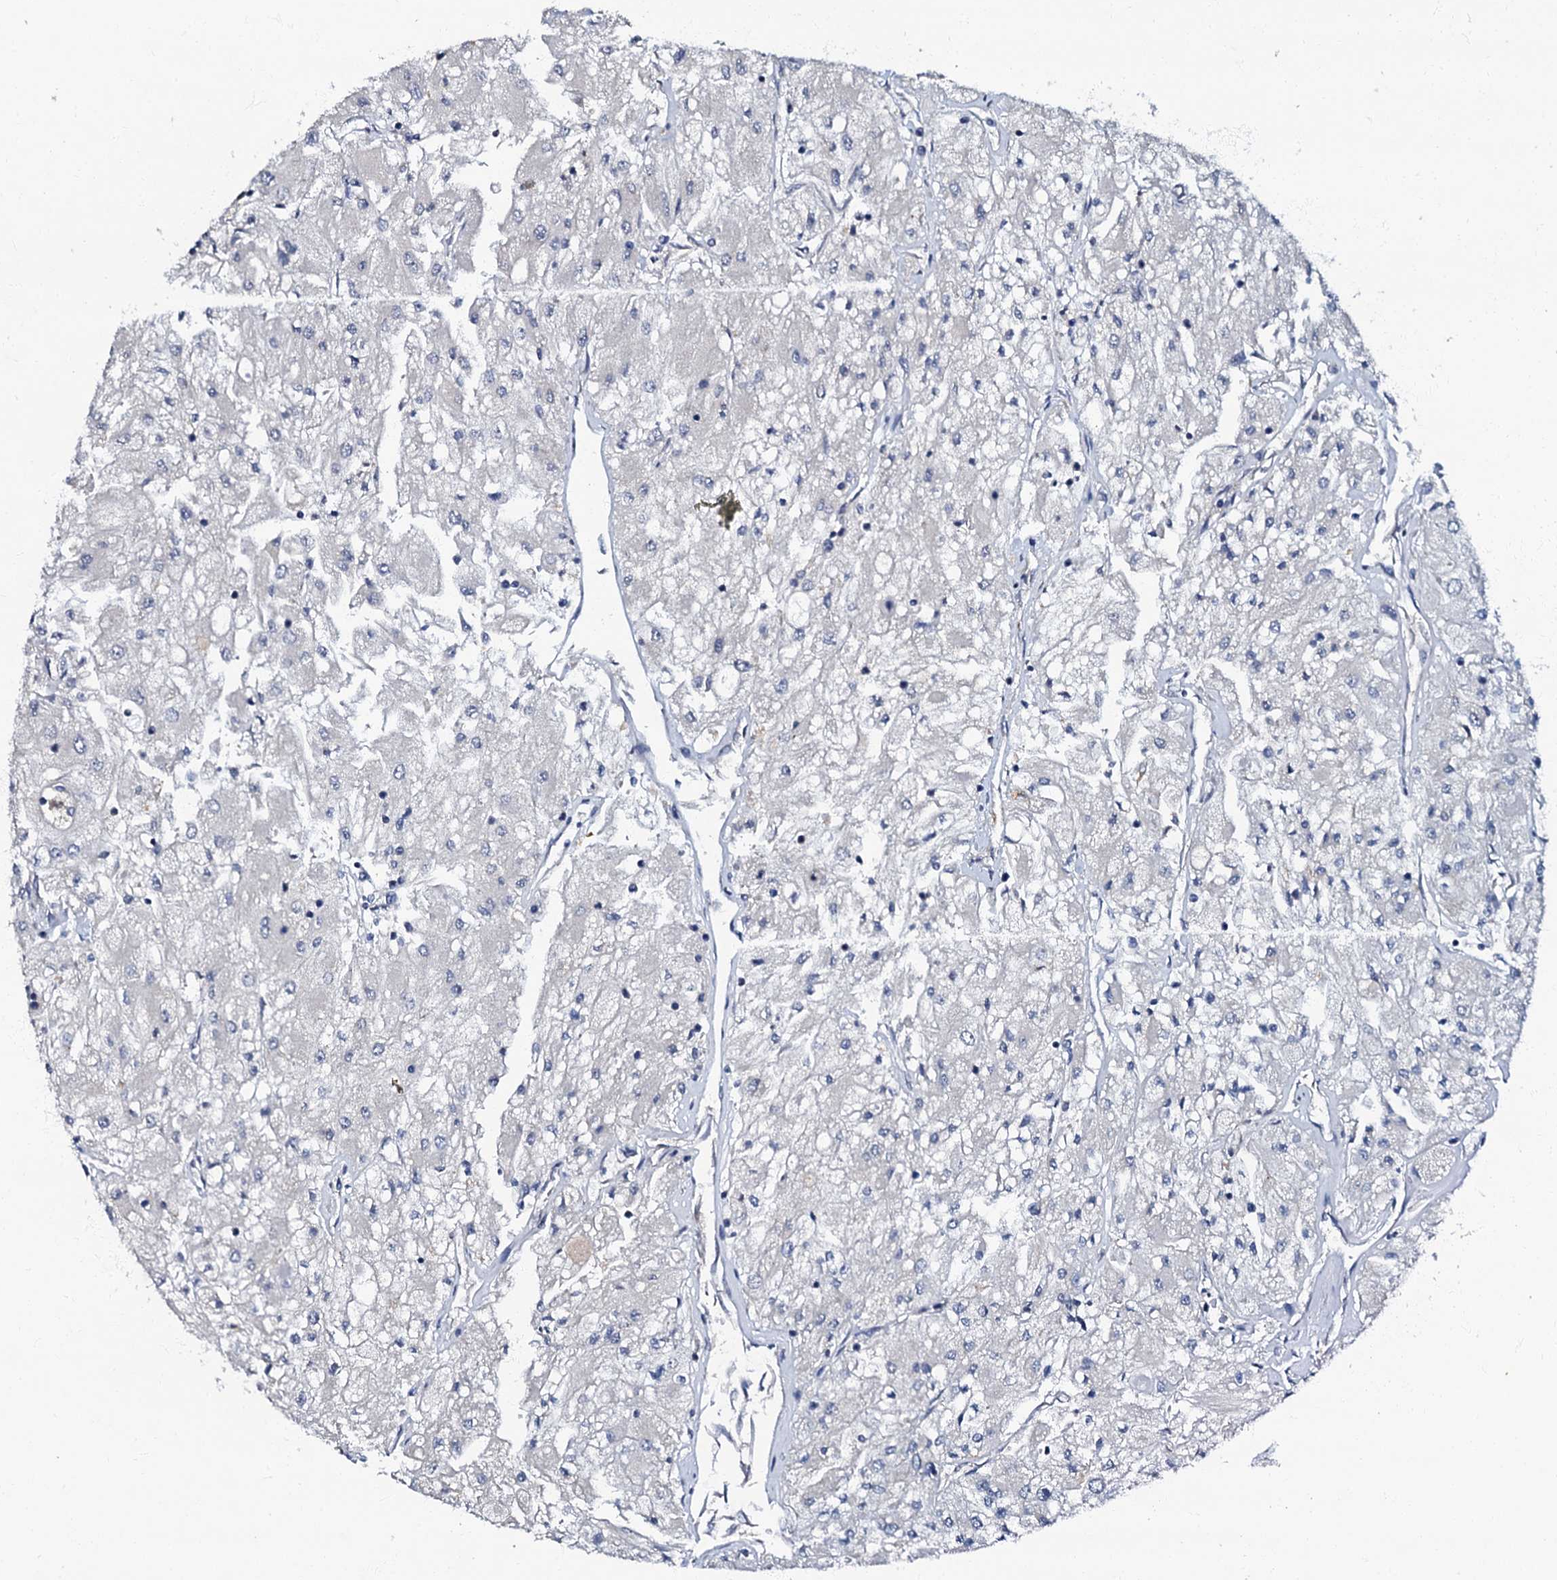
{"staining": {"intensity": "negative", "quantity": "none", "location": "none"}, "tissue": "renal cancer", "cell_type": "Tumor cells", "image_type": "cancer", "snomed": [{"axis": "morphology", "description": "Adenocarcinoma, NOS"}, {"axis": "topography", "description": "Kidney"}], "caption": "IHC of human renal cancer exhibits no positivity in tumor cells.", "gene": "OLAH", "patient": {"sex": "male", "age": 80}}